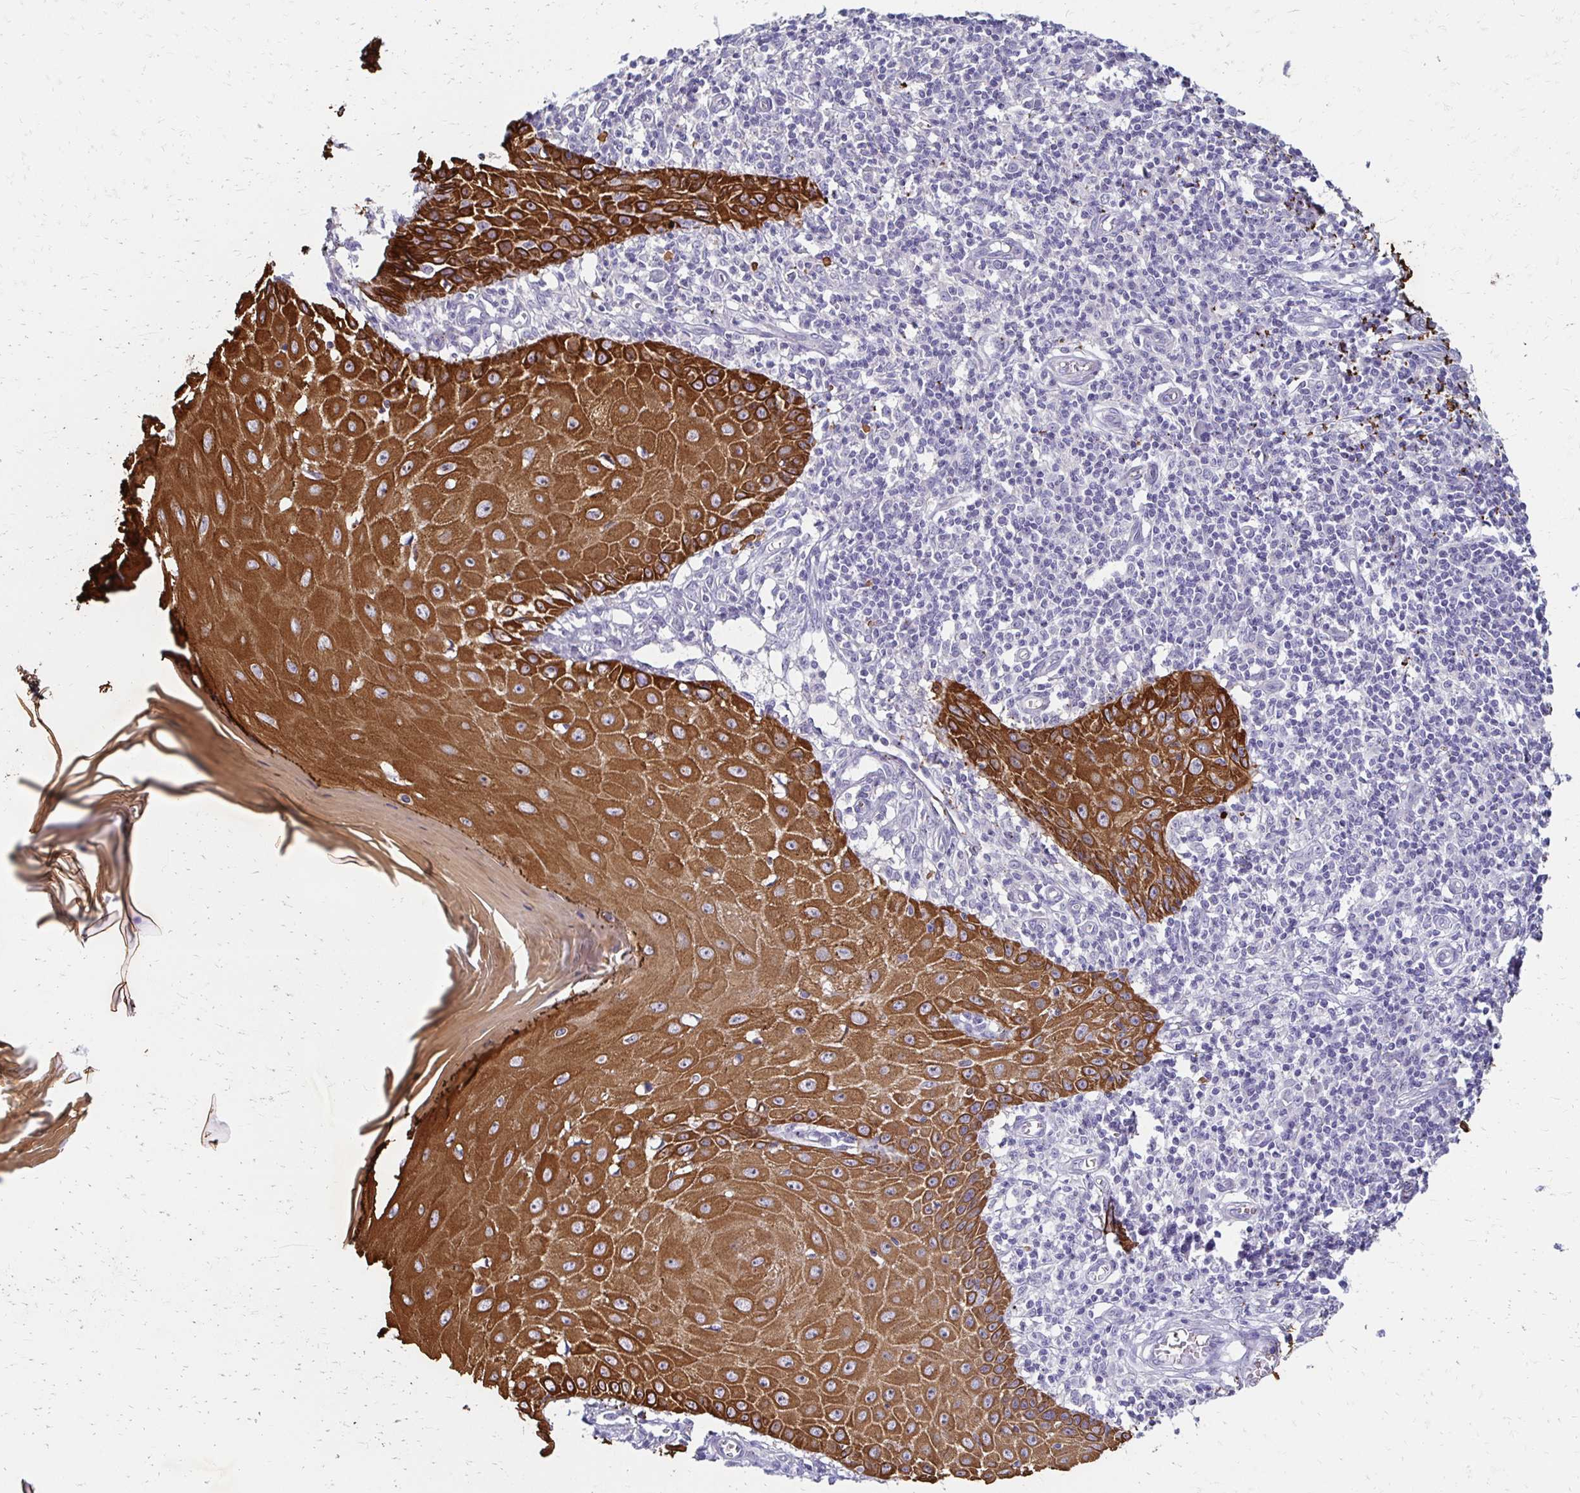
{"staining": {"intensity": "strong", "quantity": ">75%", "location": "cytoplasmic/membranous"}, "tissue": "skin cancer", "cell_type": "Tumor cells", "image_type": "cancer", "snomed": [{"axis": "morphology", "description": "Squamous cell carcinoma, NOS"}, {"axis": "topography", "description": "Skin"}], "caption": "Protein staining displays strong cytoplasmic/membranous expression in approximately >75% of tumor cells in skin squamous cell carcinoma.", "gene": "C1QTNF2", "patient": {"sex": "female", "age": 73}}